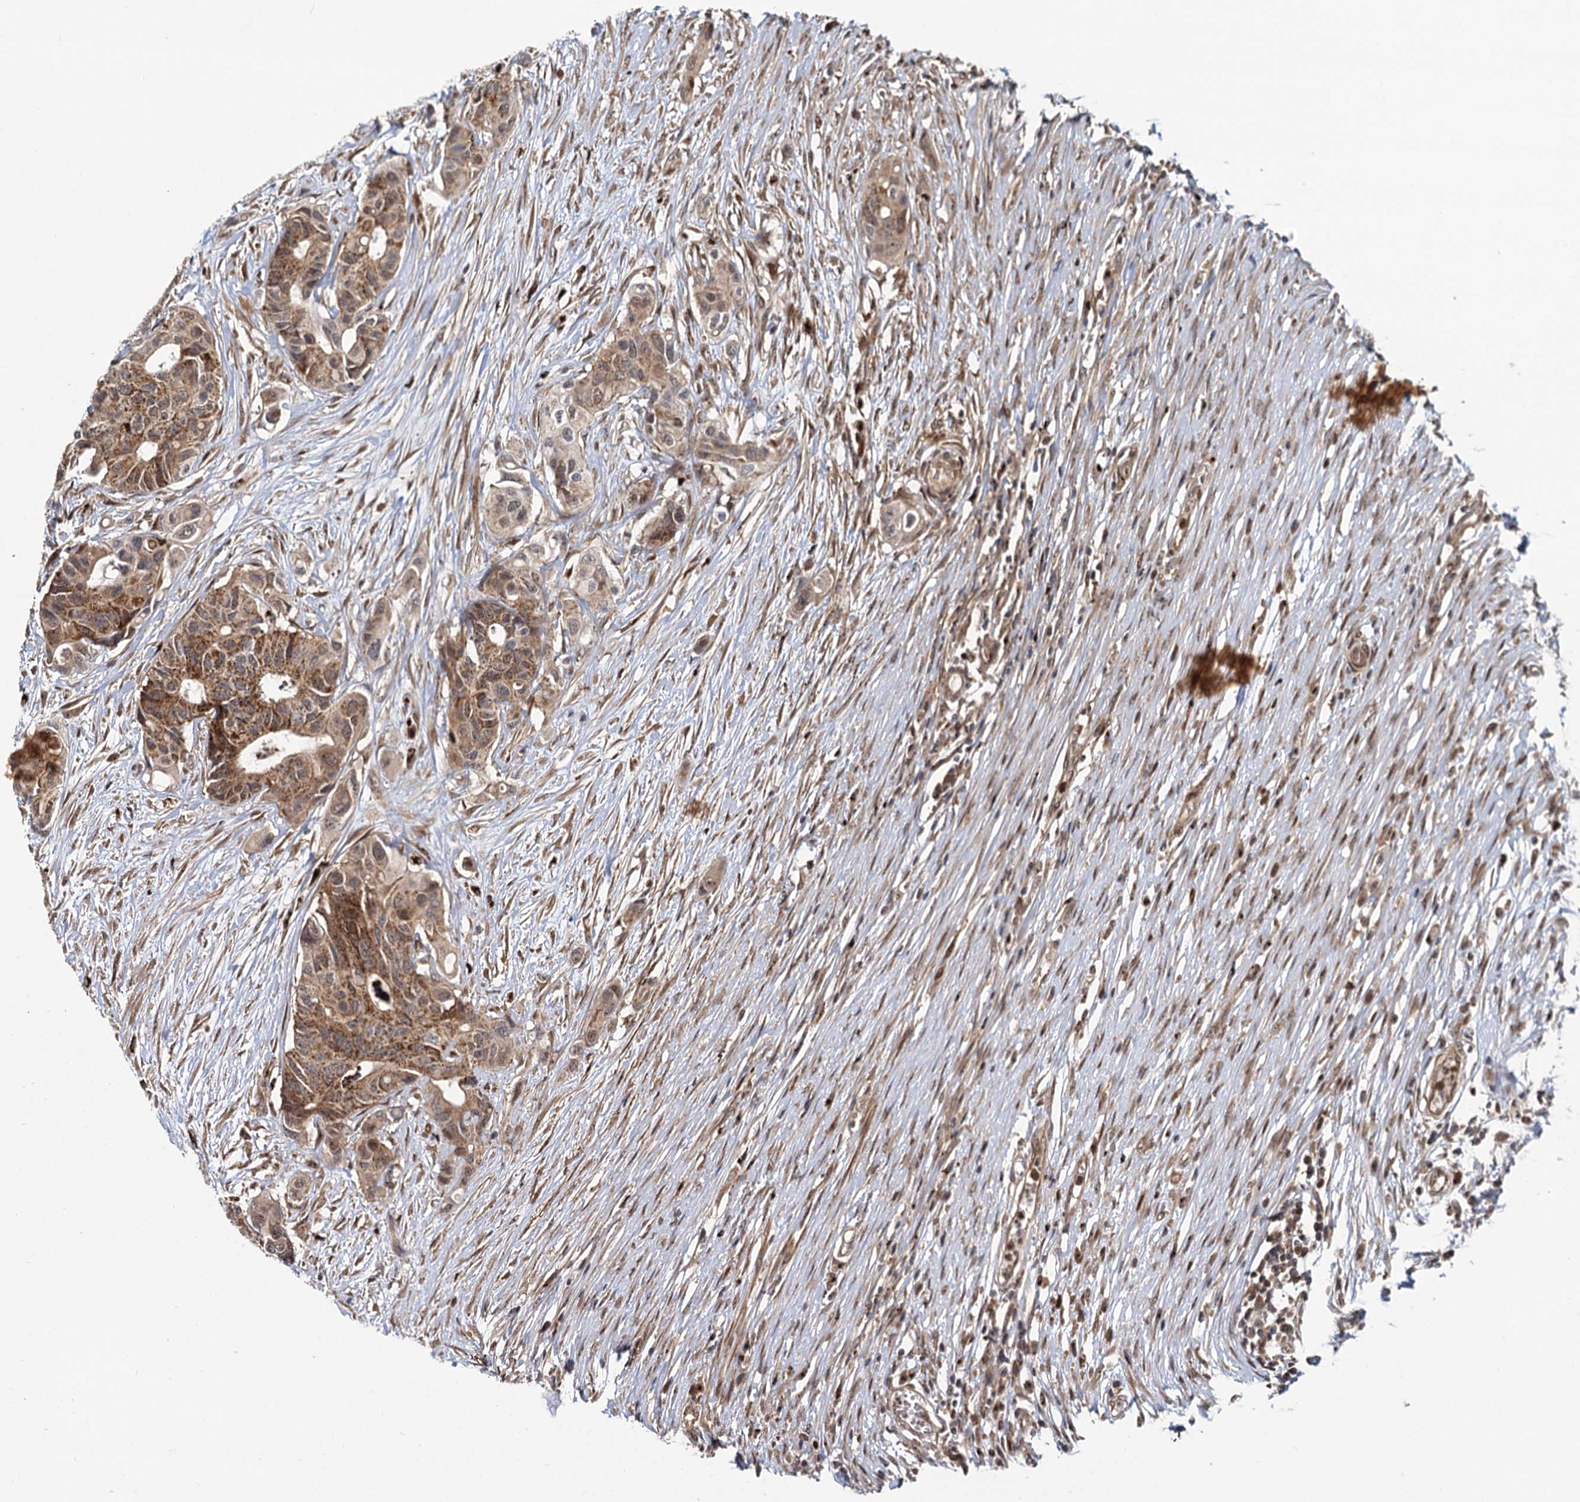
{"staining": {"intensity": "moderate", "quantity": ">75%", "location": "cytoplasmic/membranous"}, "tissue": "colorectal cancer", "cell_type": "Tumor cells", "image_type": "cancer", "snomed": [{"axis": "morphology", "description": "Adenocarcinoma, NOS"}, {"axis": "topography", "description": "Colon"}], "caption": "Protein expression analysis of human colorectal cancer (adenocarcinoma) reveals moderate cytoplasmic/membranous positivity in about >75% of tumor cells.", "gene": "GAL3ST4", "patient": {"sex": "male", "age": 77}}